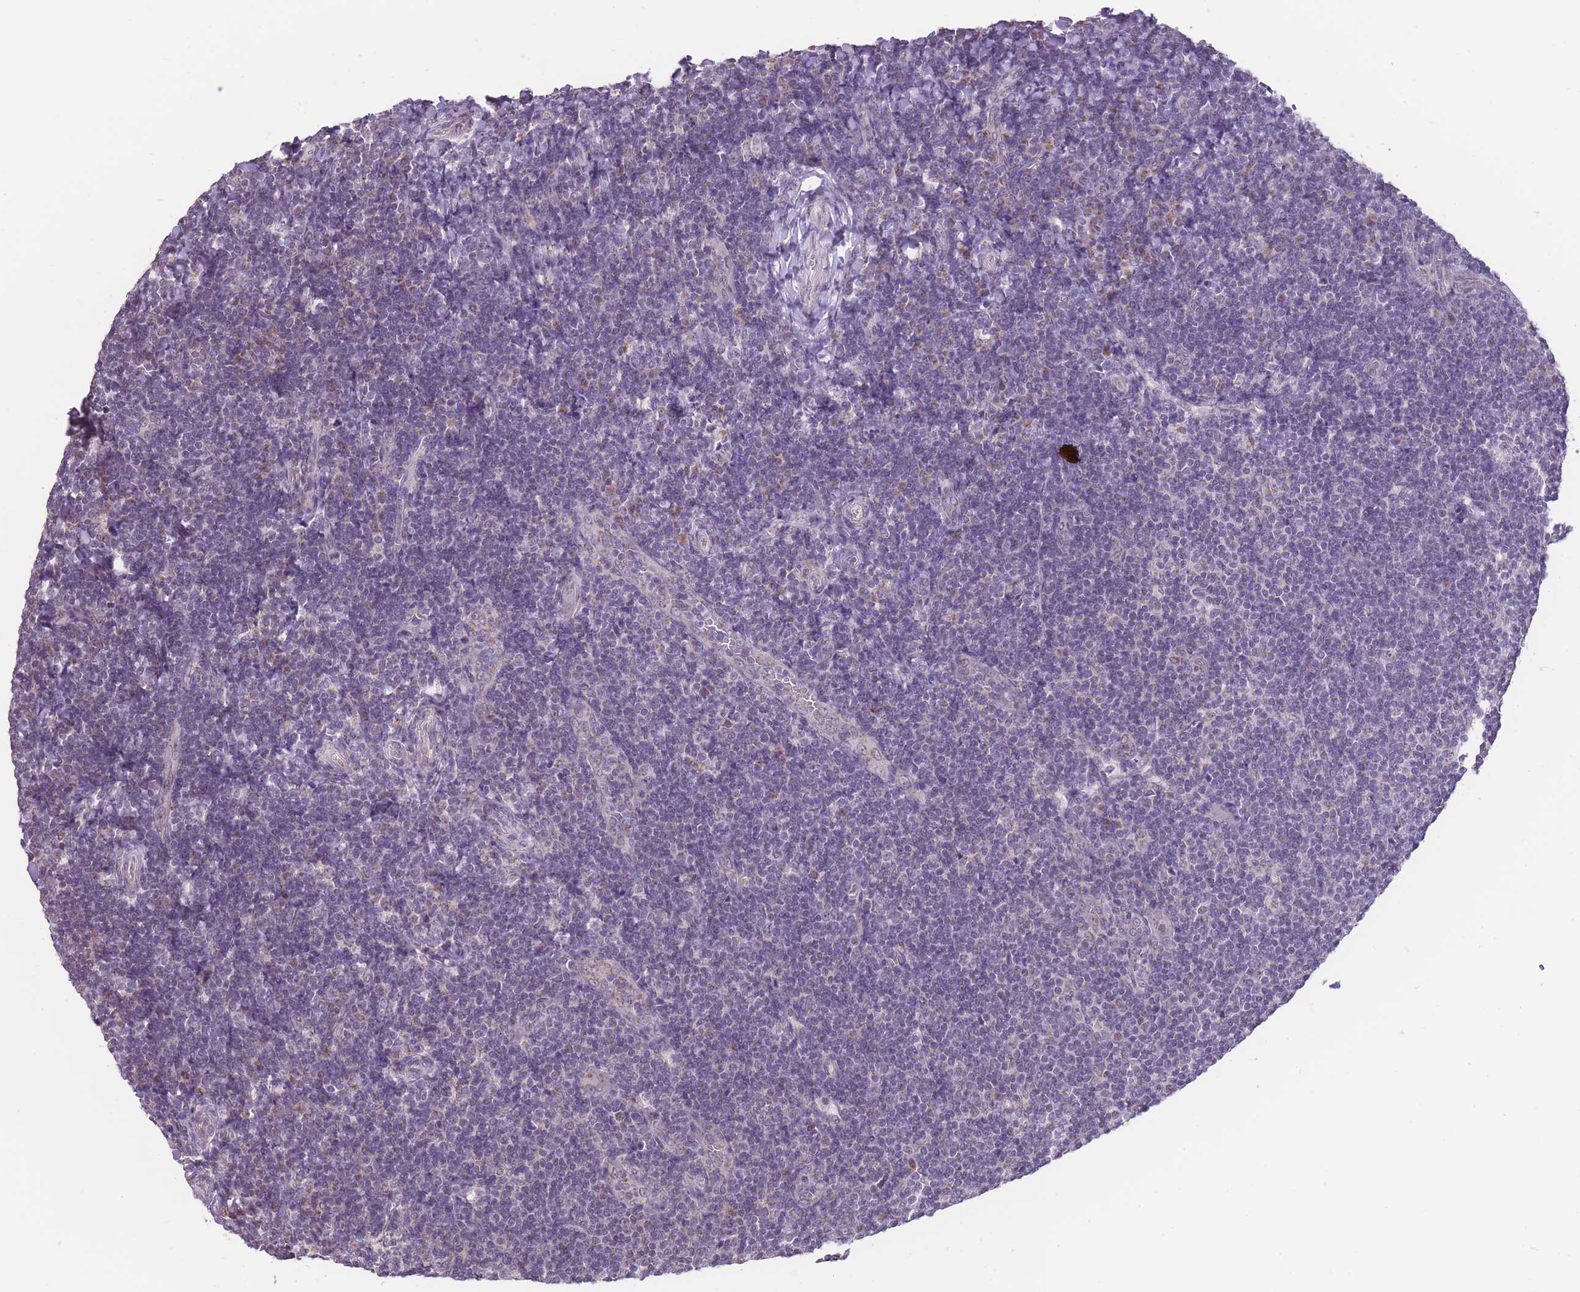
{"staining": {"intensity": "weak", "quantity": "<25%", "location": "cytoplasmic/membranous"}, "tissue": "tonsil", "cell_type": "Germinal center cells", "image_type": "normal", "snomed": [{"axis": "morphology", "description": "Normal tissue, NOS"}, {"axis": "topography", "description": "Tonsil"}], "caption": "There is no significant positivity in germinal center cells of tonsil. (Immunohistochemistry, brightfield microscopy, high magnification).", "gene": "NELL1", "patient": {"sex": "male", "age": 17}}